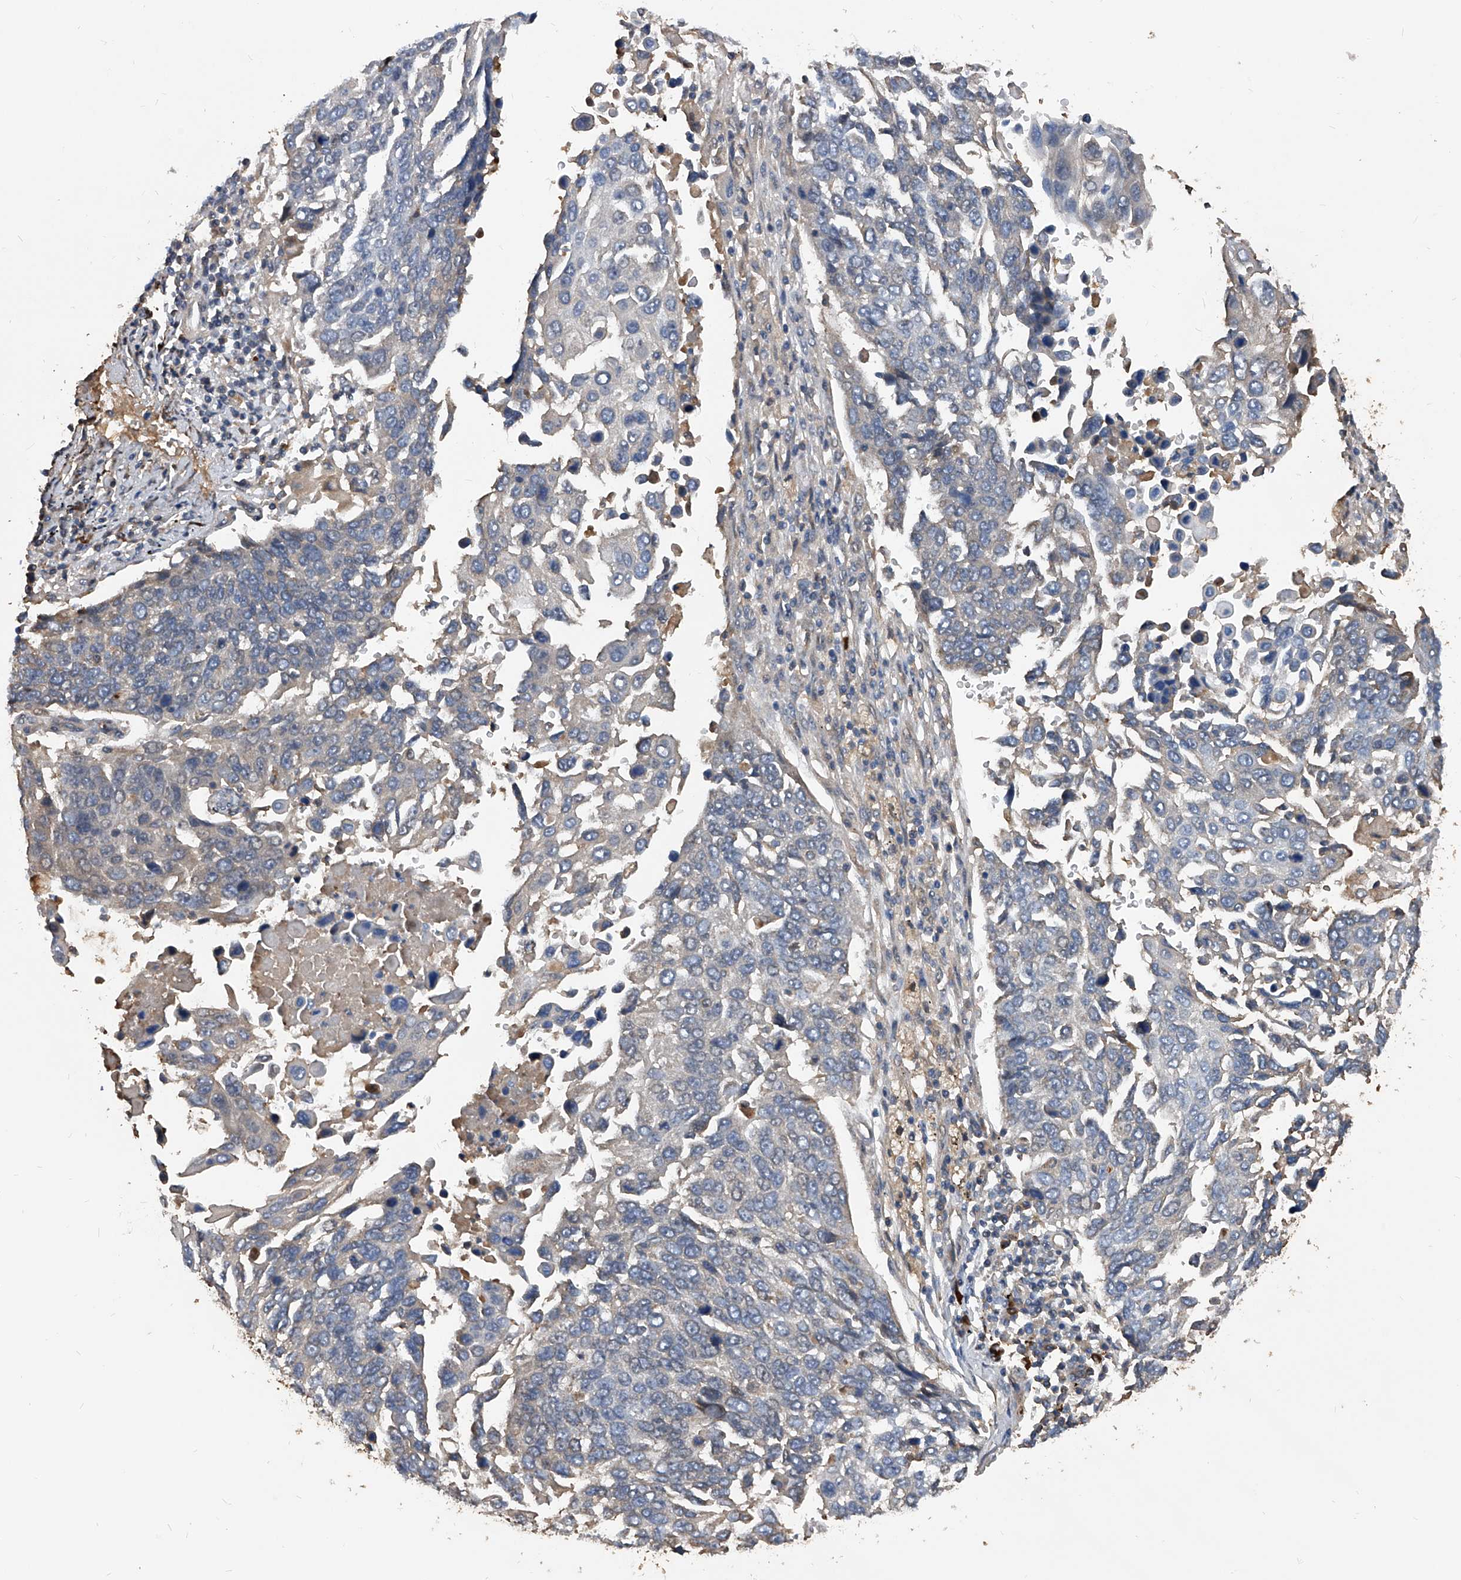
{"staining": {"intensity": "negative", "quantity": "none", "location": "none"}, "tissue": "lung cancer", "cell_type": "Tumor cells", "image_type": "cancer", "snomed": [{"axis": "morphology", "description": "Squamous cell carcinoma, NOS"}, {"axis": "topography", "description": "Lung"}], "caption": "A high-resolution histopathology image shows immunohistochemistry staining of lung cancer (squamous cell carcinoma), which shows no significant staining in tumor cells.", "gene": "ZNF25", "patient": {"sex": "male", "age": 66}}